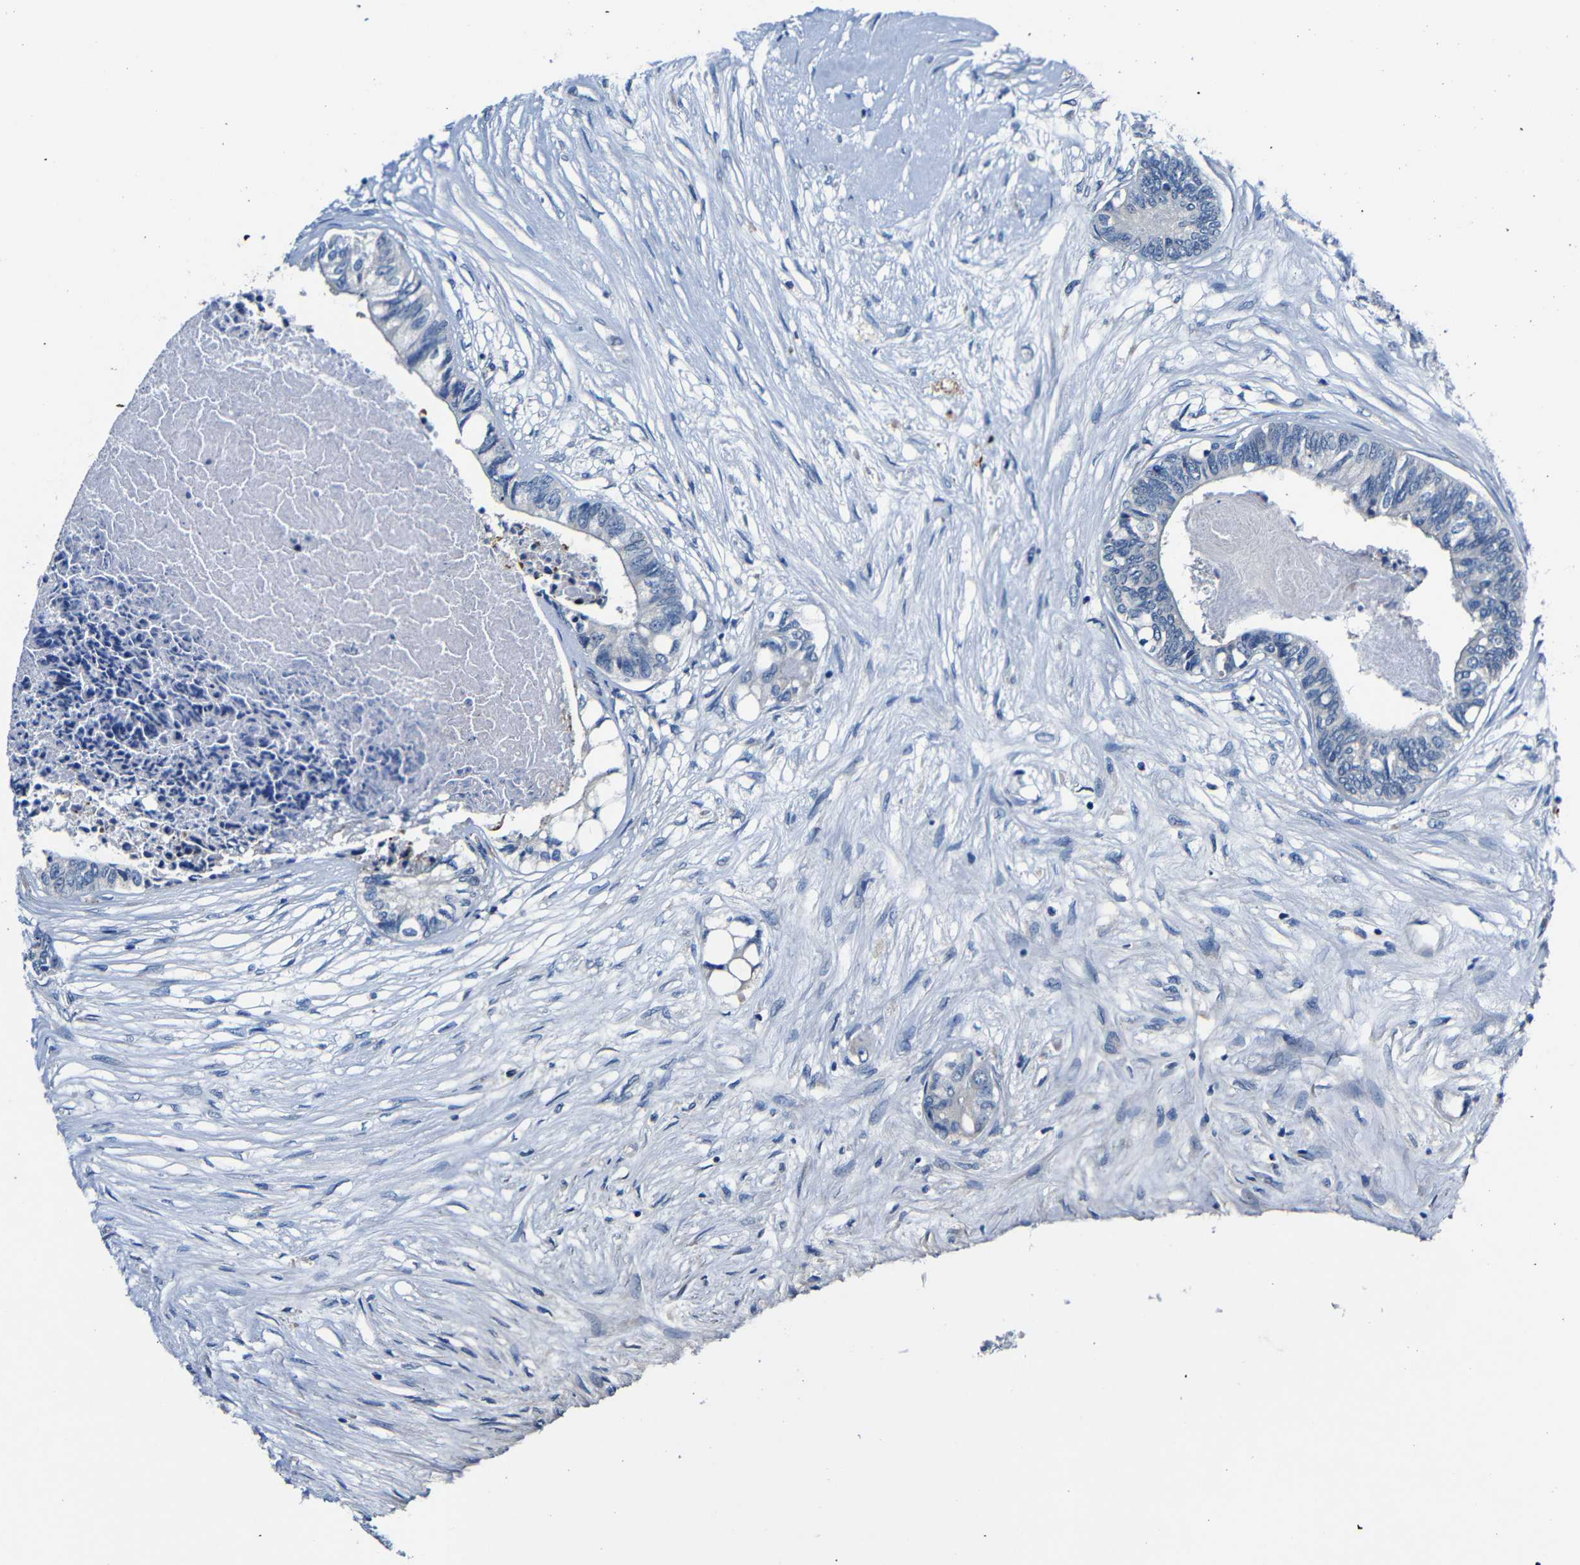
{"staining": {"intensity": "negative", "quantity": "none", "location": "none"}, "tissue": "colorectal cancer", "cell_type": "Tumor cells", "image_type": "cancer", "snomed": [{"axis": "morphology", "description": "Adenocarcinoma, NOS"}, {"axis": "topography", "description": "Rectum"}], "caption": "Colorectal cancer (adenocarcinoma) stained for a protein using immunohistochemistry exhibits no staining tumor cells.", "gene": "TNFAIP1", "patient": {"sex": "male", "age": 63}}